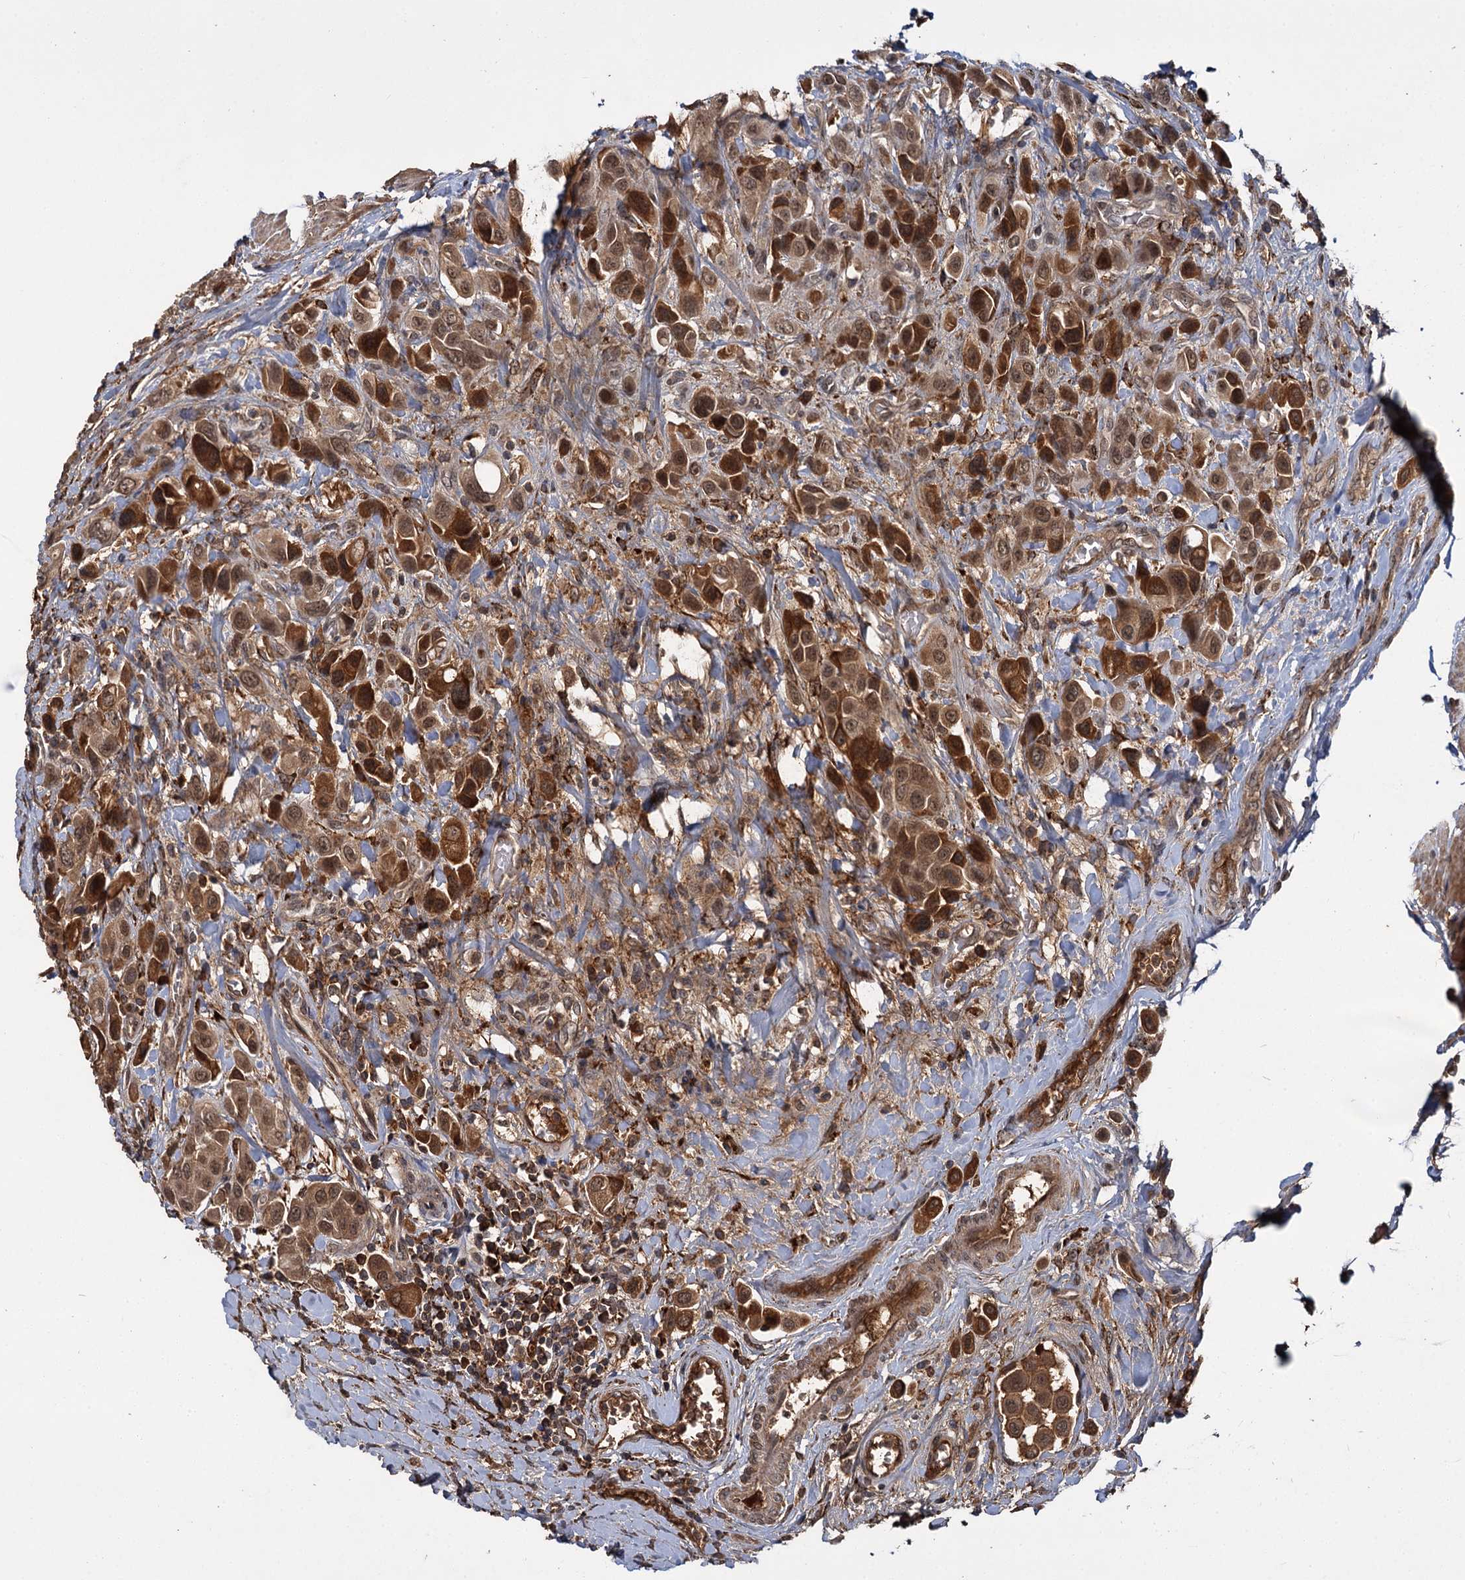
{"staining": {"intensity": "moderate", "quantity": ">75%", "location": "cytoplasmic/membranous,nuclear"}, "tissue": "urothelial cancer", "cell_type": "Tumor cells", "image_type": "cancer", "snomed": [{"axis": "morphology", "description": "Urothelial carcinoma, High grade"}, {"axis": "topography", "description": "Urinary bladder"}], "caption": "This is an image of IHC staining of urothelial carcinoma (high-grade), which shows moderate staining in the cytoplasmic/membranous and nuclear of tumor cells.", "gene": "MBD6", "patient": {"sex": "male", "age": 50}}